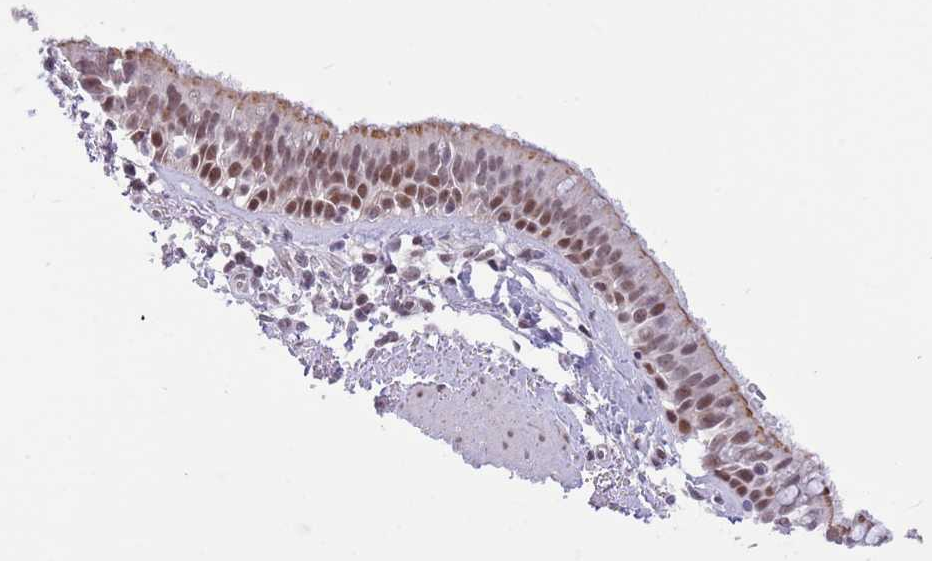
{"staining": {"intensity": "moderate", "quantity": "<25%", "location": "cytoplasmic/membranous,nuclear"}, "tissue": "bronchus", "cell_type": "Respiratory epithelial cells", "image_type": "normal", "snomed": [{"axis": "morphology", "description": "Normal tissue, NOS"}, {"axis": "morphology", "description": "Neoplasm, uncertain whether benign or malignant"}, {"axis": "topography", "description": "Bronchus"}, {"axis": "topography", "description": "Lung"}], "caption": "Immunohistochemical staining of benign human bronchus reveals moderate cytoplasmic/membranous,nuclear protein staining in approximately <25% of respiratory epithelial cells. (IHC, brightfield microscopy, high magnification).", "gene": "RFX1", "patient": {"sex": "male", "age": 55}}